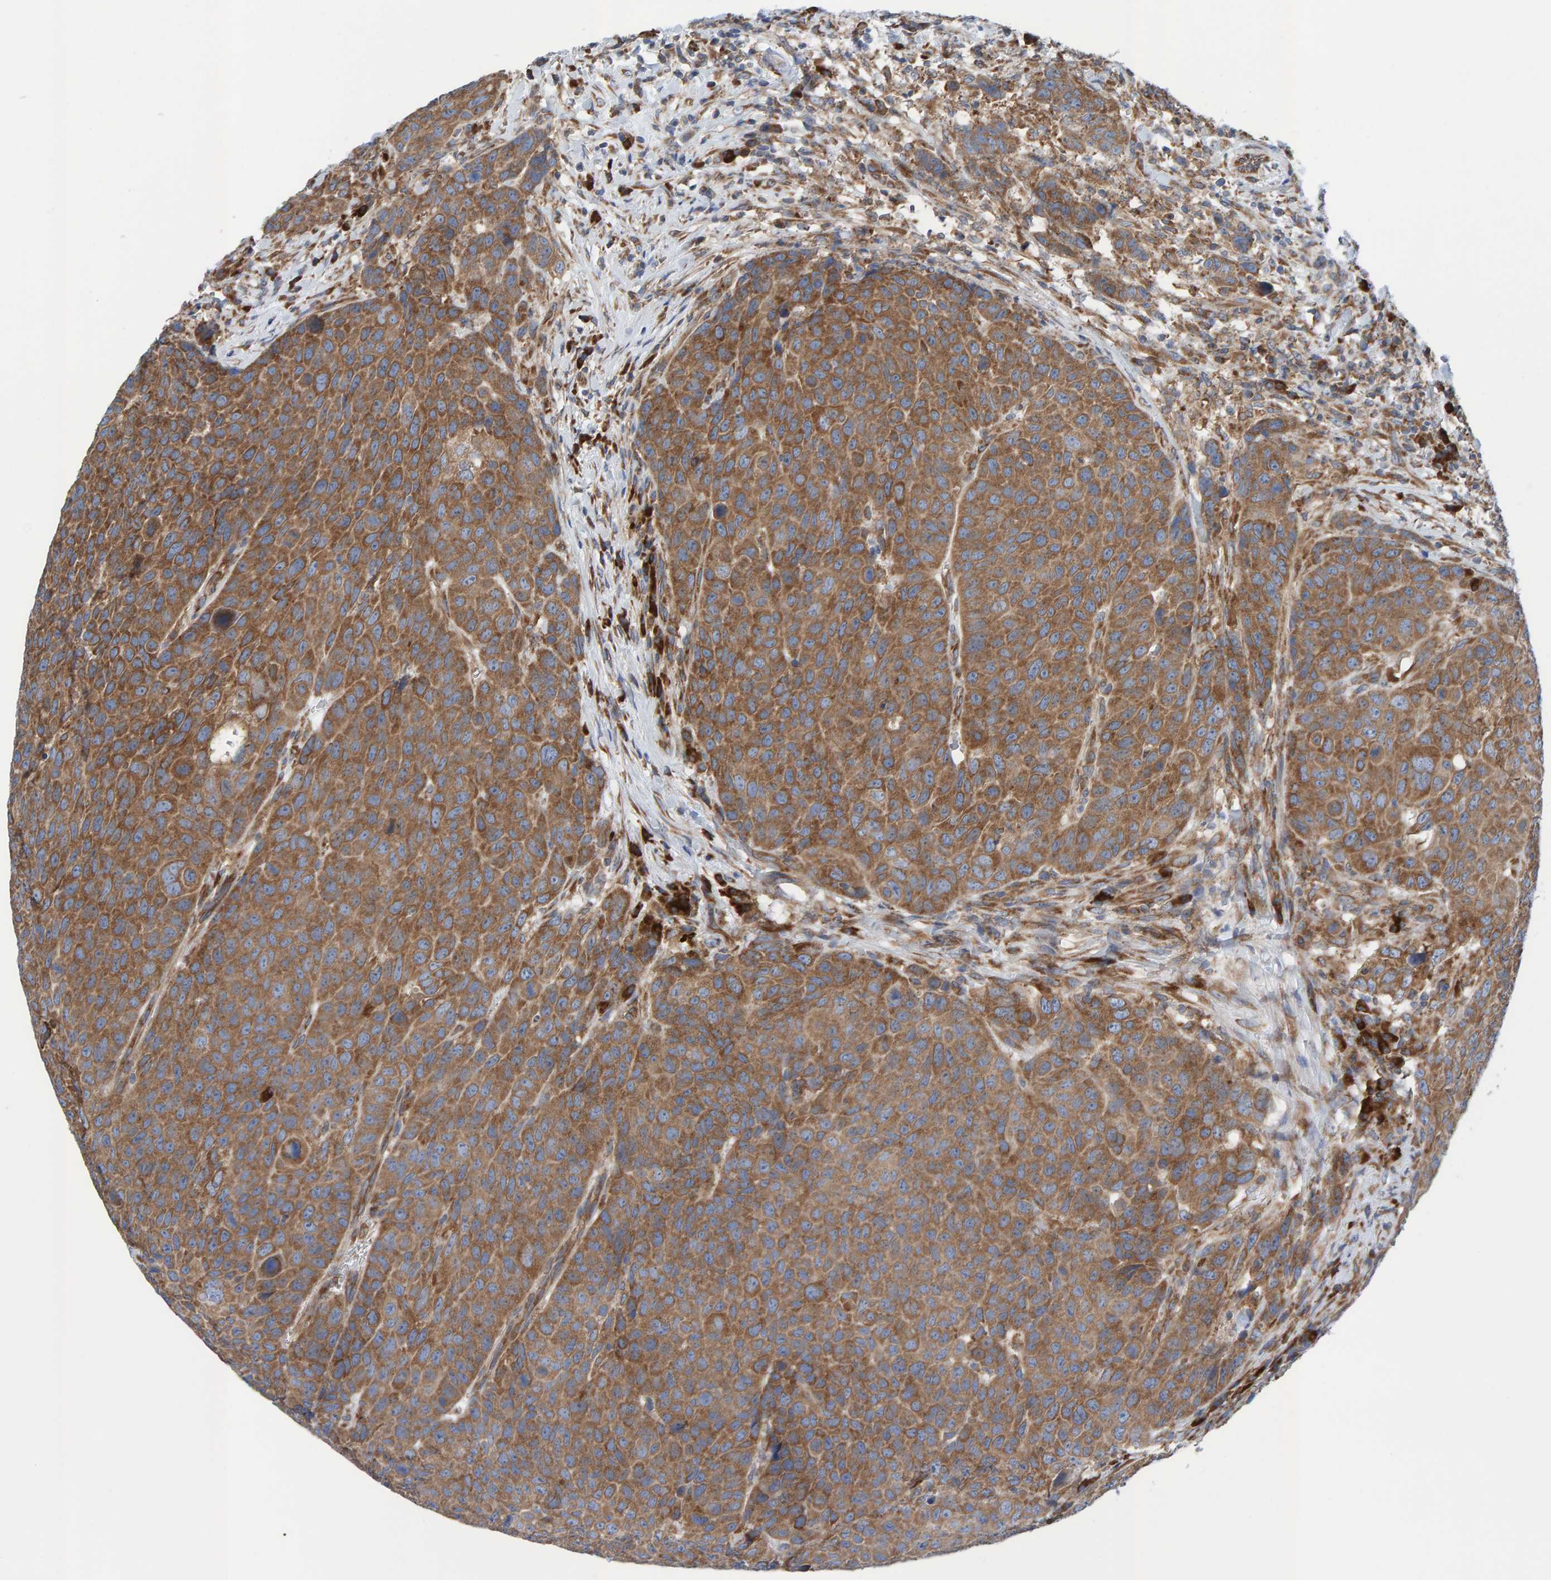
{"staining": {"intensity": "moderate", "quantity": ">75%", "location": "cytoplasmic/membranous"}, "tissue": "head and neck cancer", "cell_type": "Tumor cells", "image_type": "cancer", "snomed": [{"axis": "morphology", "description": "Squamous cell carcinoma, NOS"}, {"axis": "topography", "description": "Head-Neck"}], "caption": "A medium amount of moderate cytoplasmic/membranous expression is present in about >75% of tumor cells in head and neck squamous cell carcinoma tissue.", "gene": "CDK5RAP3", "patient": {"sex": "male", "age": 66}}